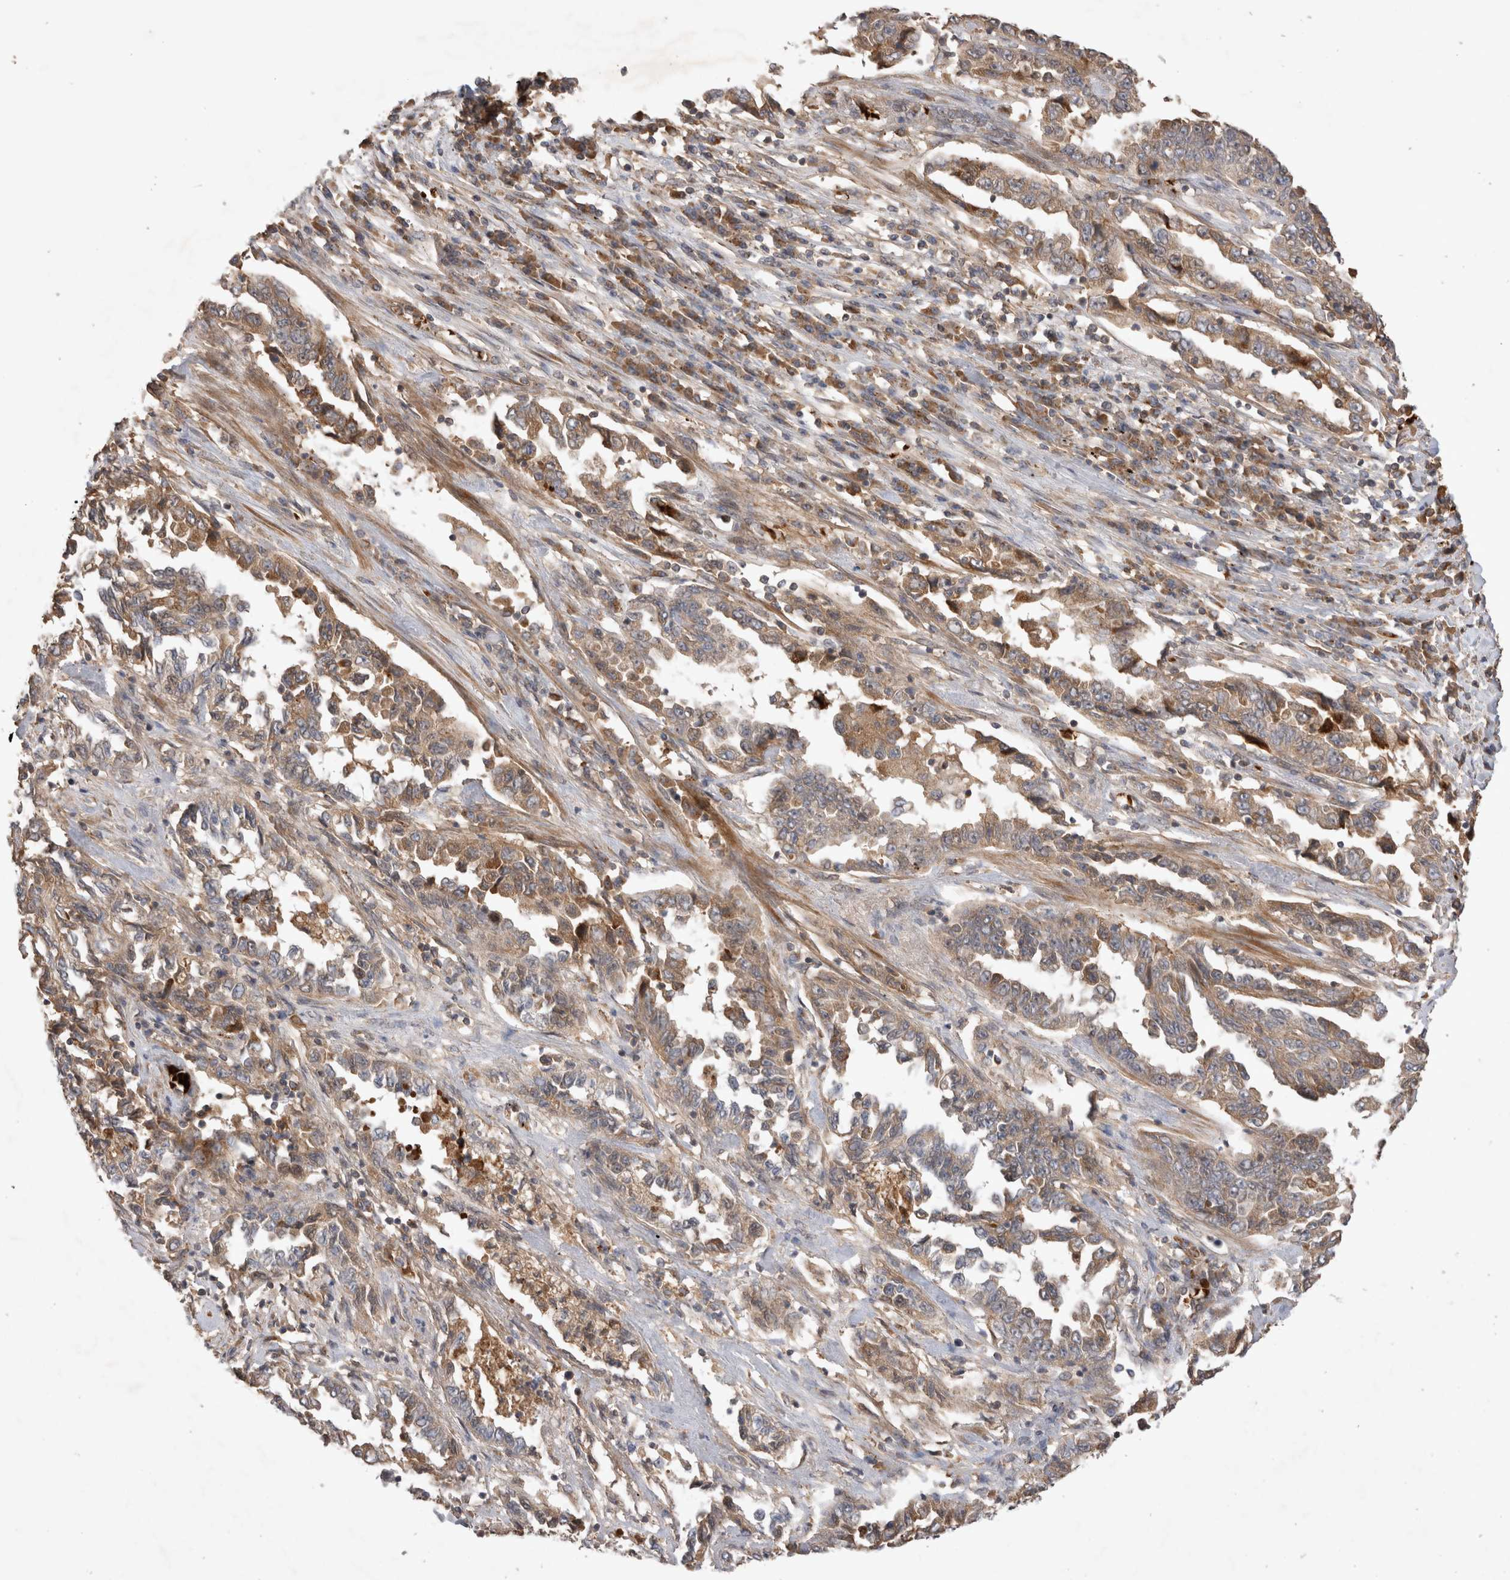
{"staining": {"intensity": "moderate", "quantity": "25%-75%", "location": "cytoplasmic/membranous"}, "tissue": "lung cancer", "cell_type": "Tumor cells", "image_type": "cancer", "snomed": [{"axis": "morphology", "description": "Adenocarcinoma, NOS"}, {"axis": "topography", "description": "Lung"}], "caption": "Human adenocarcinoma (lung) stained with a protein marker shows moderate staining in tumor cells.", "gene": "FAM221A", "patient": {"sex": "female", "age": 51}}